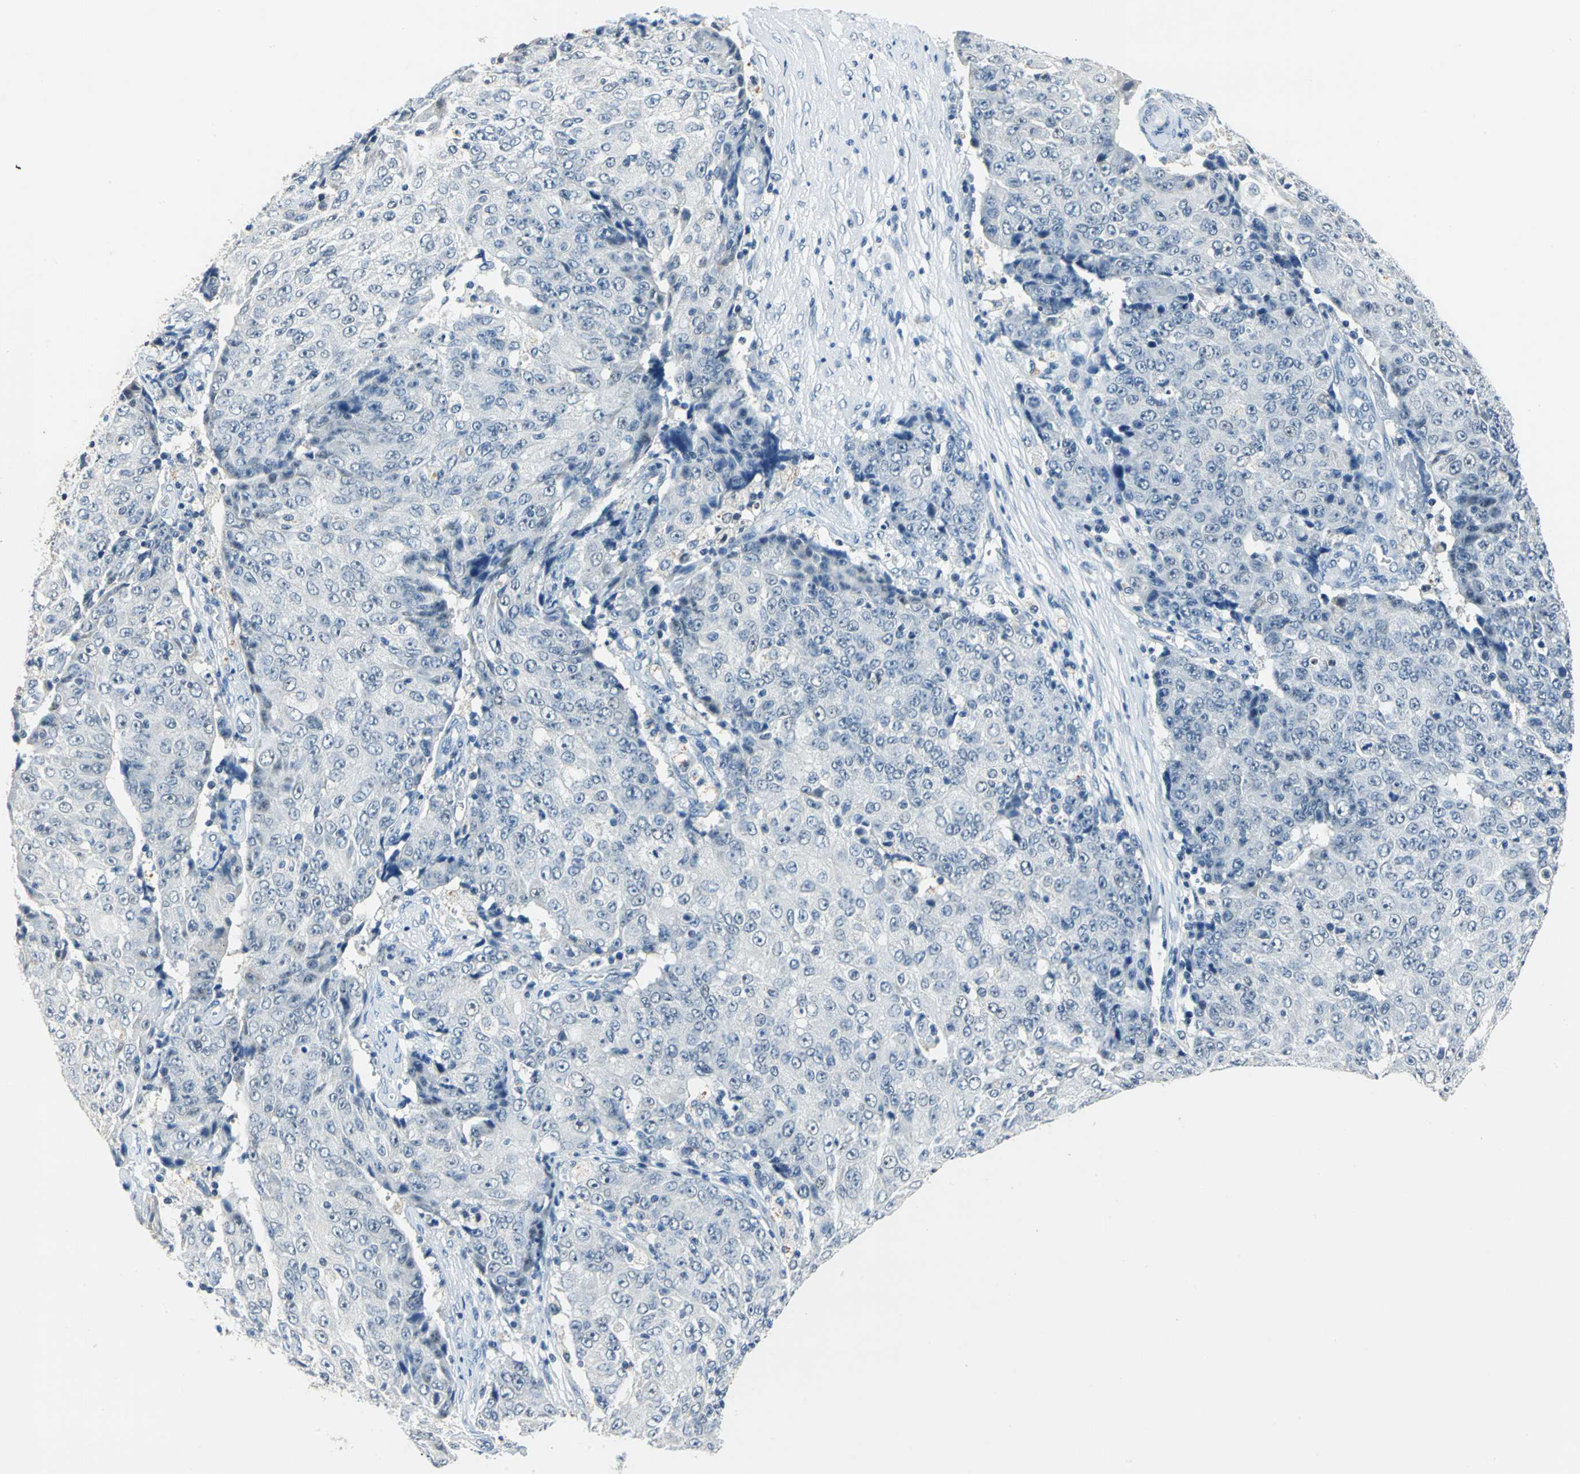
{"staining": {"intensity": "negative", "quantity": "none", "location": "none"}, "tissue": "ovarian cancer", "cell_type": "Tumor cells", "image_type": "cancer", "snomed": [{"axis": "morphology", "description": "Carcinoma, endometroid"}, {"axis": "topography", "description": "Ovary"}], "caption": "DAB immunohistochemical staining of human ovarian cancer (endometroid carcinoma) demonstrates no significant staining in tumor cells.", "gene": "RAD17", "patient": {"sex": "female", "age": 42}}